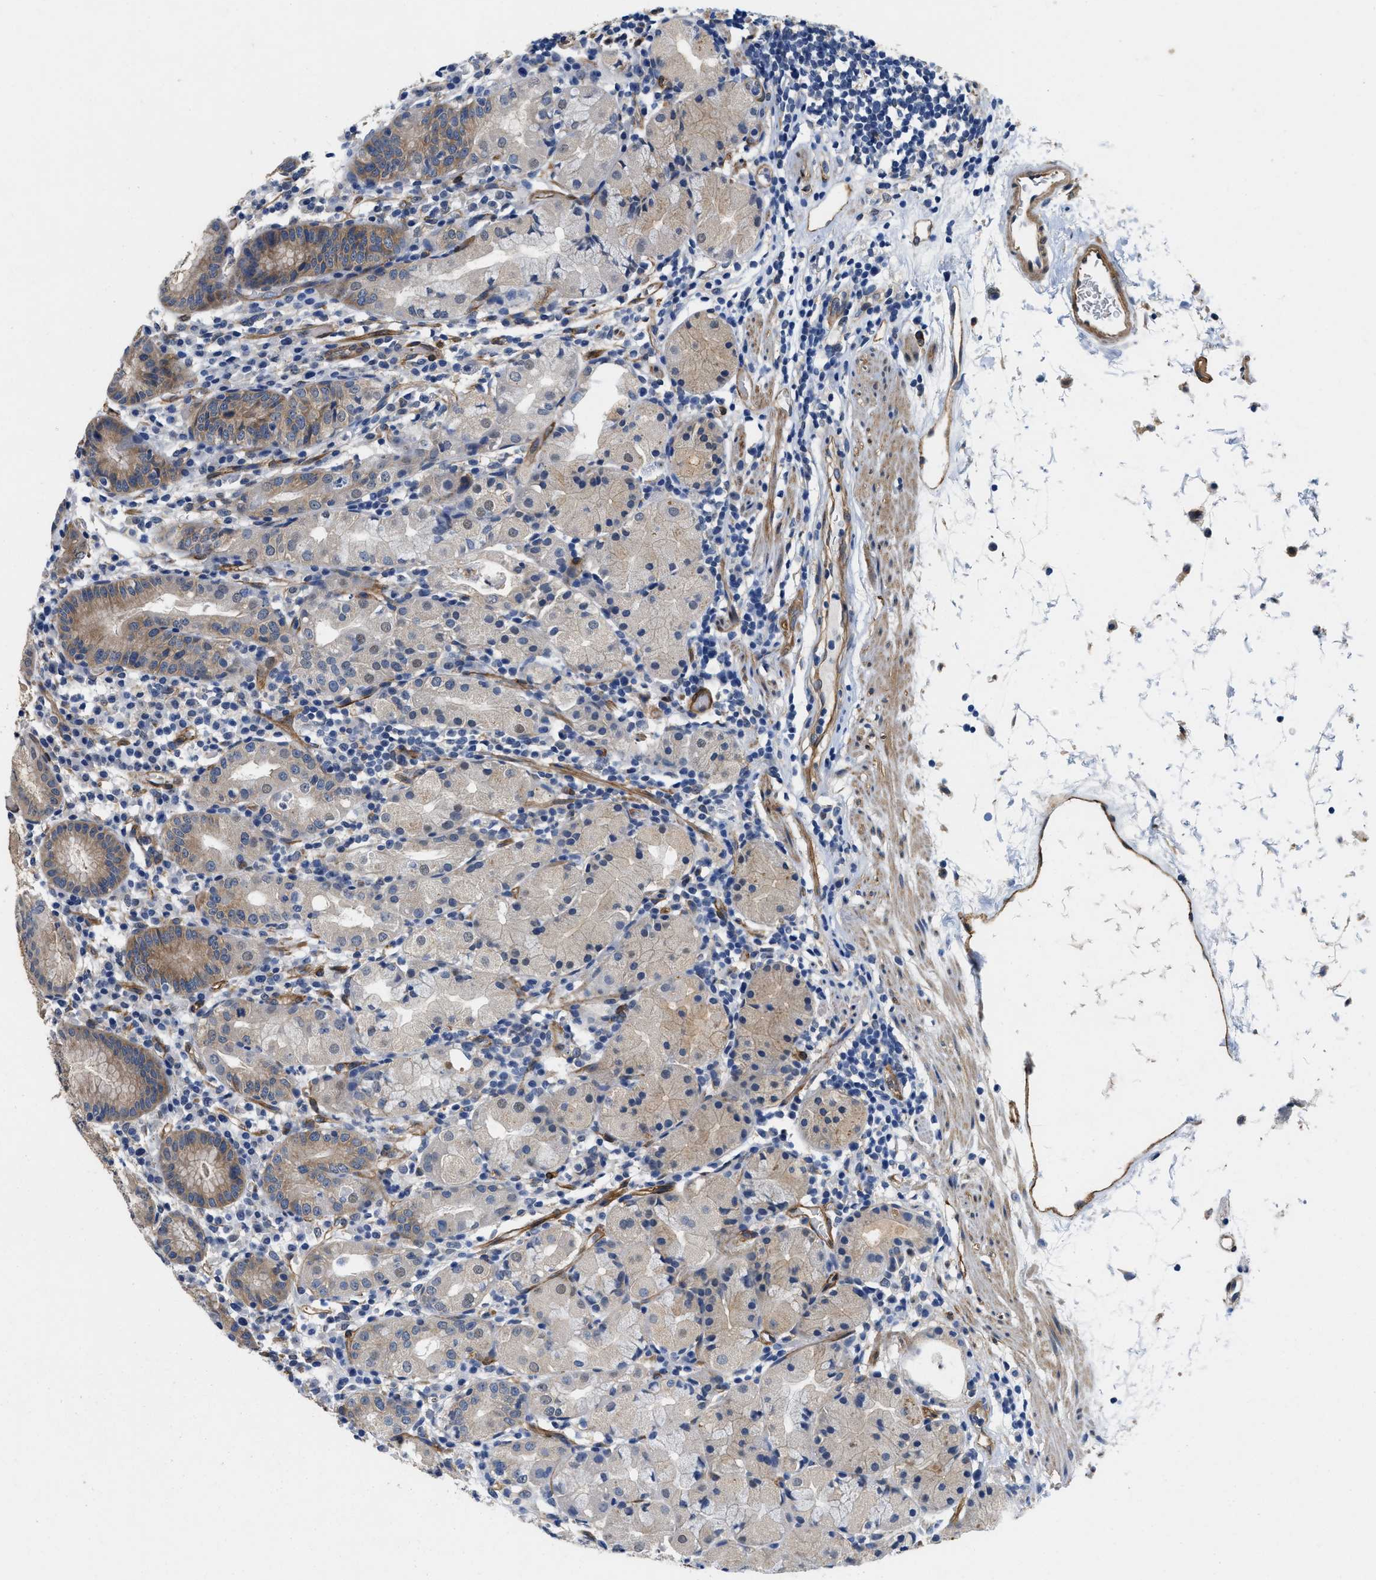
{"staining": {"intensity": "moderate", "quantity": "25%-75%", "location": "cytoplasmic/membranous,nuclear"}, "tissue": "stomach", "cell_type": "Glandular cells", "image_type": "normal", "snomed": [{"axis": "morphology", "description": "Normal tissue, NOS"}, {"axis": "topography", "description": "Stomach"}, {"axis": "topography", "description": "Stomach, lower"}], "caption": "Protein staining of benign stomach shows moderate cytoplasmic/membranous,nuclear staining in approximately 25%-75% of glandular cells. Using DAB (3,3'-diaminobenzidine) (brown) and hematoxylin (blue) stains, captured at high magnification using brightfield microscopy.", "gene": "RAPH1", "patient": {"sex": "female", "age": 75}}